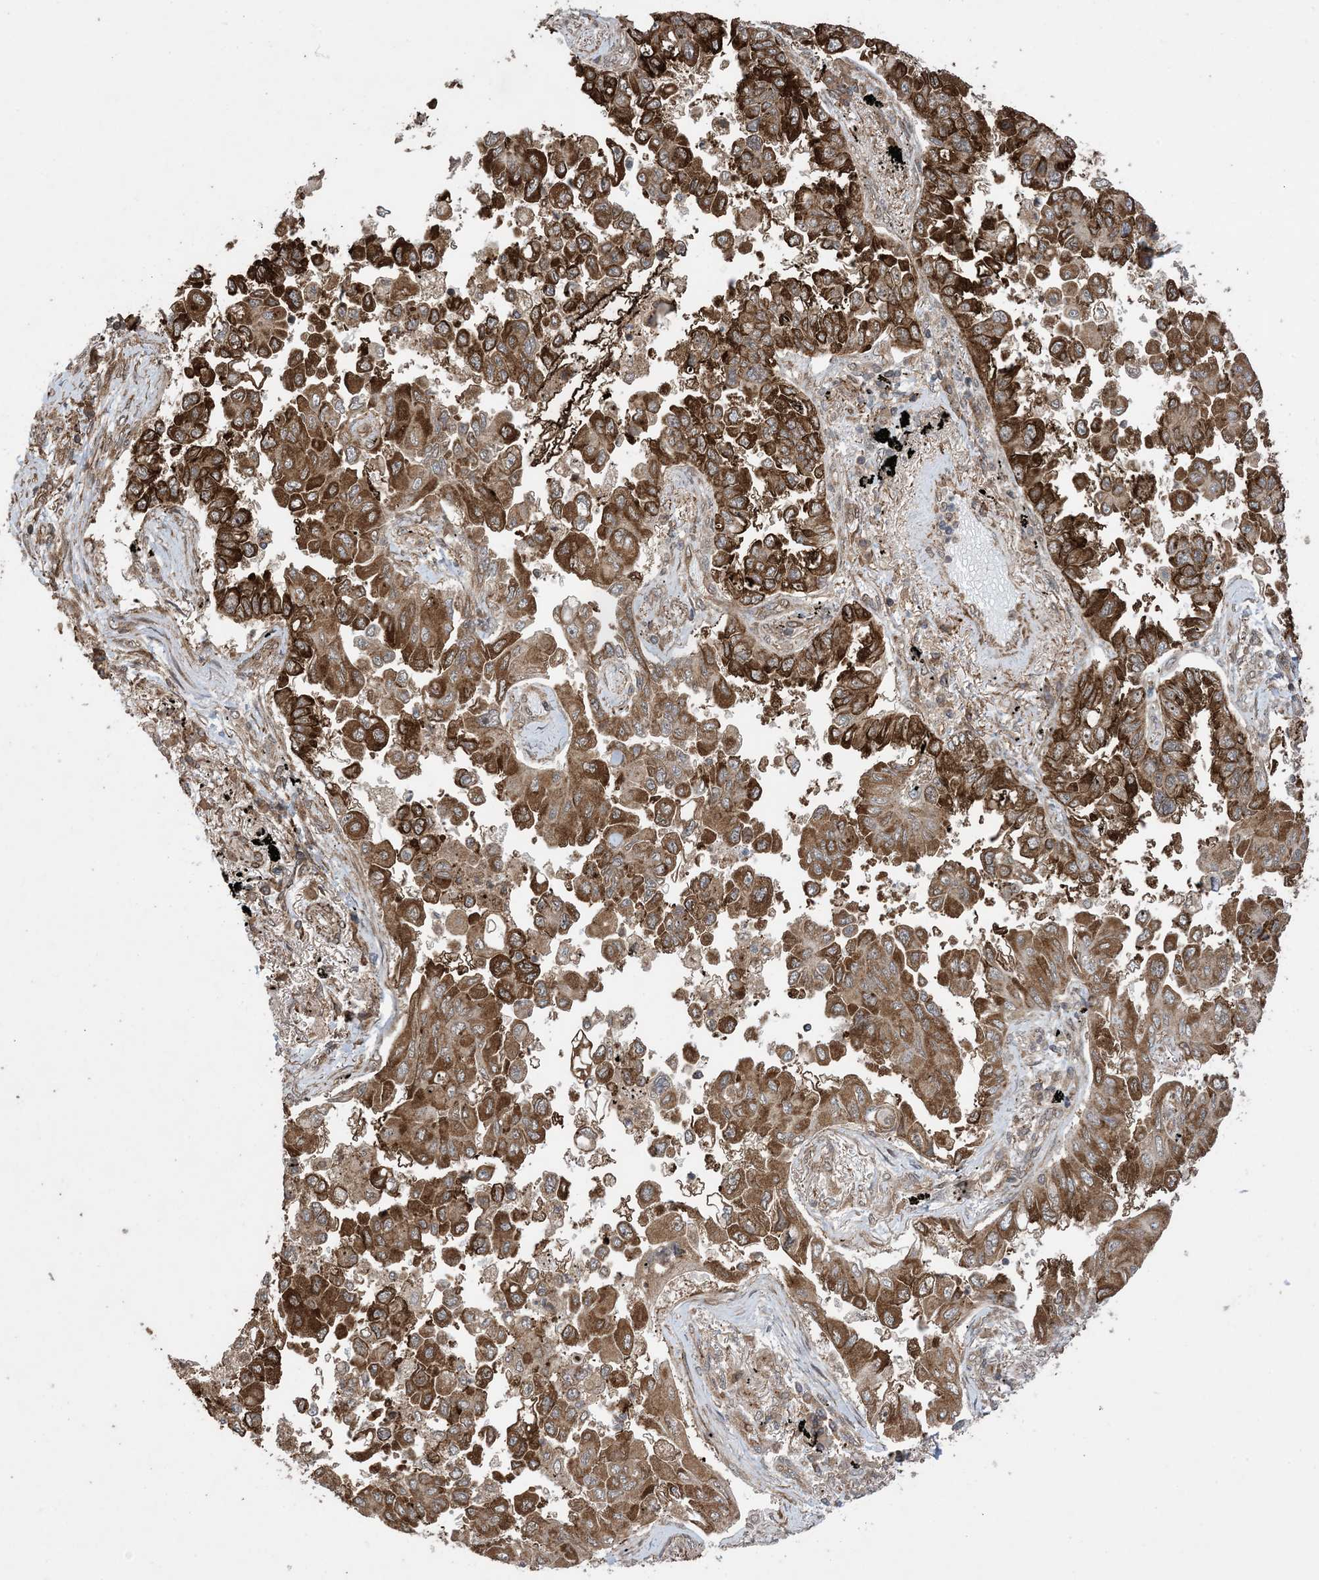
{"staining": {"intensity": "strong", "quantity": ">75%", "location": "cytoplasmic/membranous"}, "tissue": "lung cancer", "cell_type": "Tumor cells", "image_type": "cancer", "snomed": [{"axis": "morphology", "description": "Adenocarcinoma, NOS"}, {"axis": "topography", "description": "Lung"}], "caption": "Protein expression analysis of adenocarcinoma (lung) shows strong cytoplasmic/membranous expression in about >75% of tumor cells.", "gene": "ZNF511", "patient": {"sex": "female", "age": 67}}